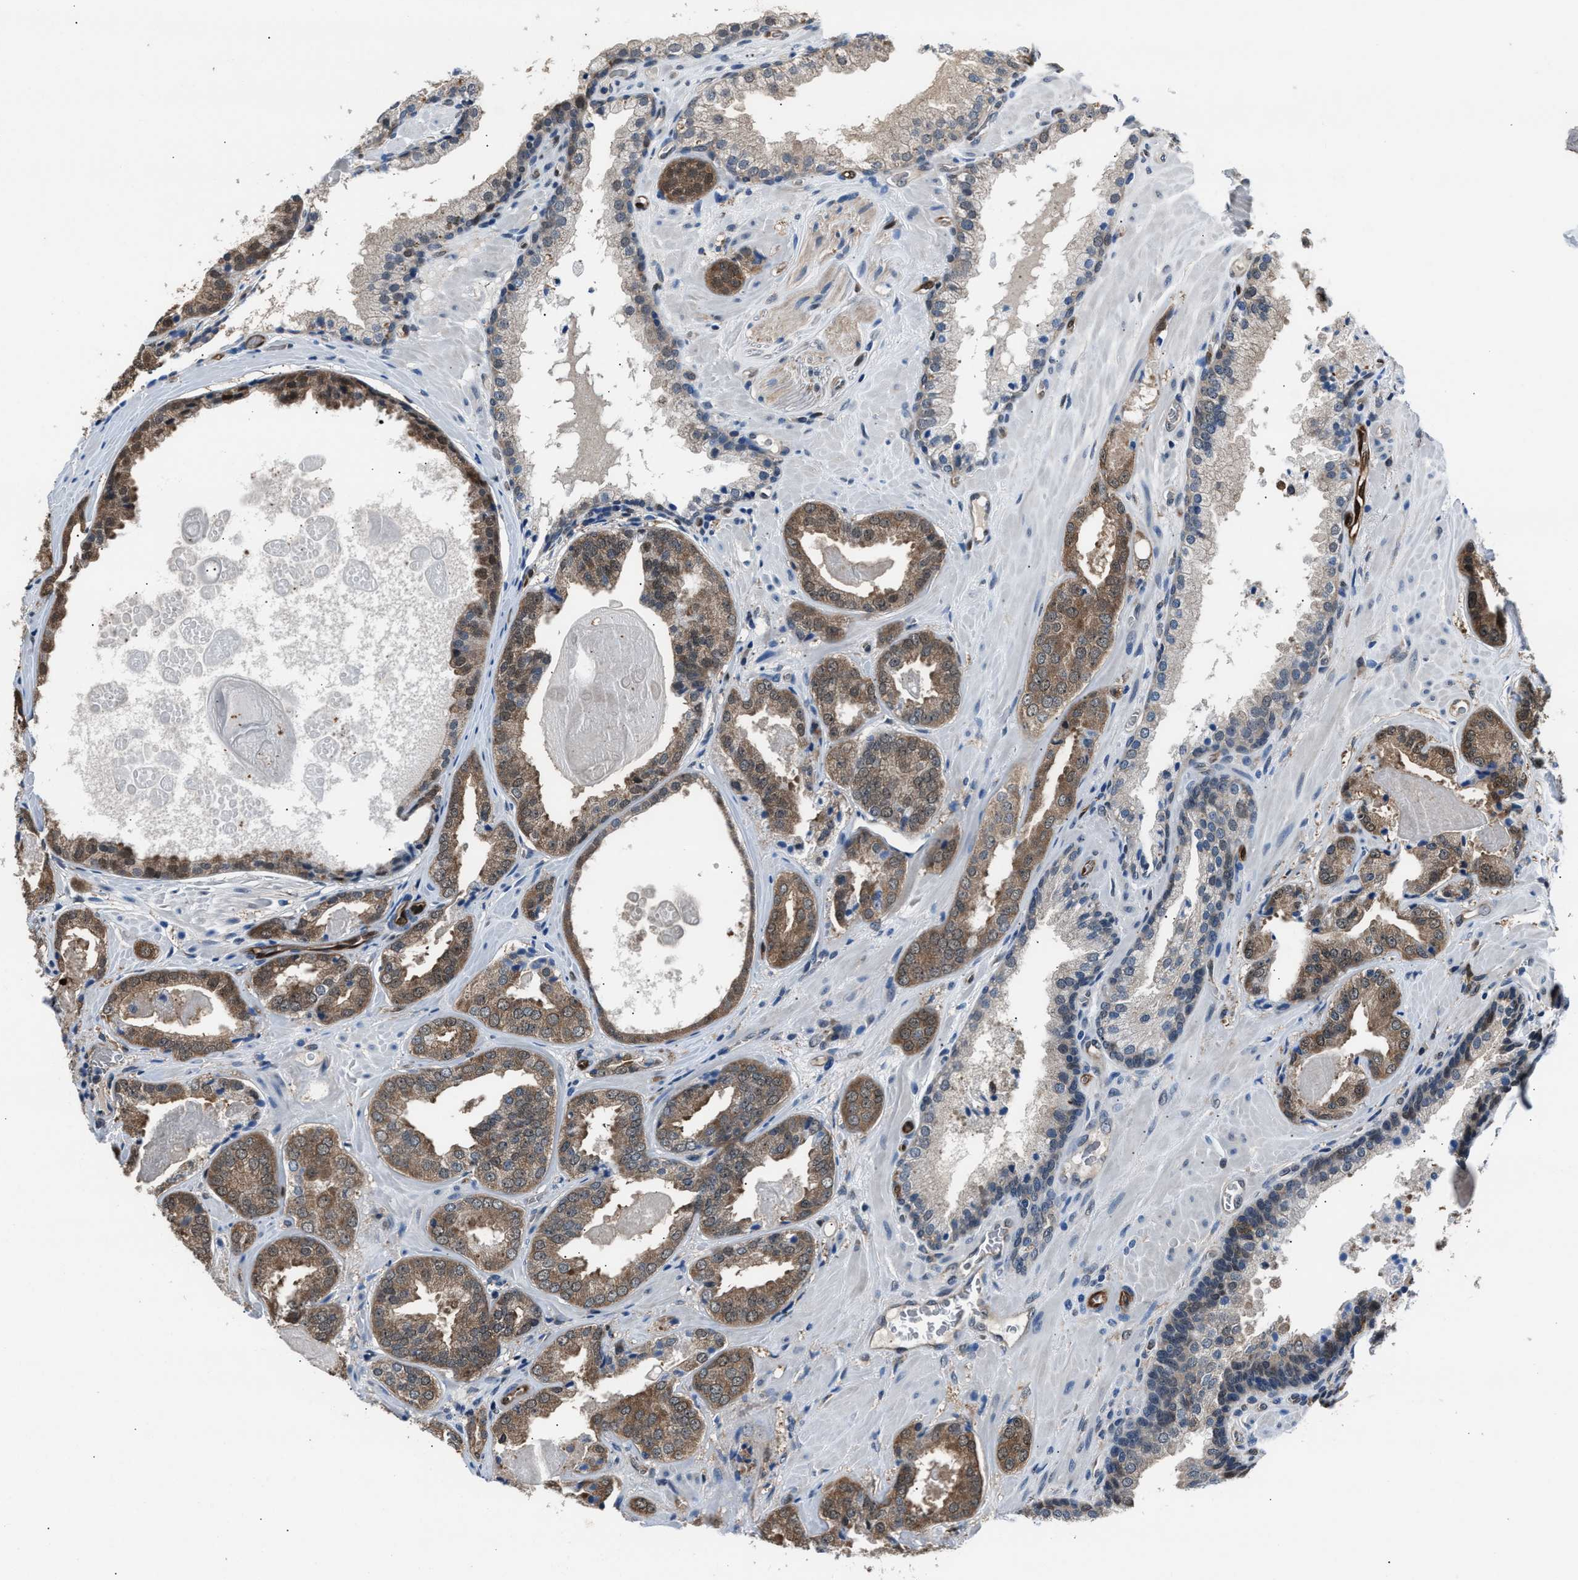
{"staining": {"intensity": "moderate", "quantity": ">75%", "location": "cytoplasmic/membranous,nuclear"}, "tissue": "prostate cancer", "cell_type": "Tumor cells", "image_type": "cancer", "snomed": [{"axis": "morphology", "description": "Adenocarcinoma, Low grade"}, {"axis": "topography", "description": "Prostate"}], "caption": "Immunohistochemistry (IHC) micrograph of neoplastic tissue: prostate cancer (adenocarcinoma (low-grade)) stained using immunohistochemistry (IHC) reveals medium levels of moderate protein expression localized specifically in the cytoplasmic/membranous and nuclear of tumor cells, appearing as a cytoplasmic/membranous and nuclear brown color.", "gene": "PPA1", "patient": {"sex": "male", "age": 71}}